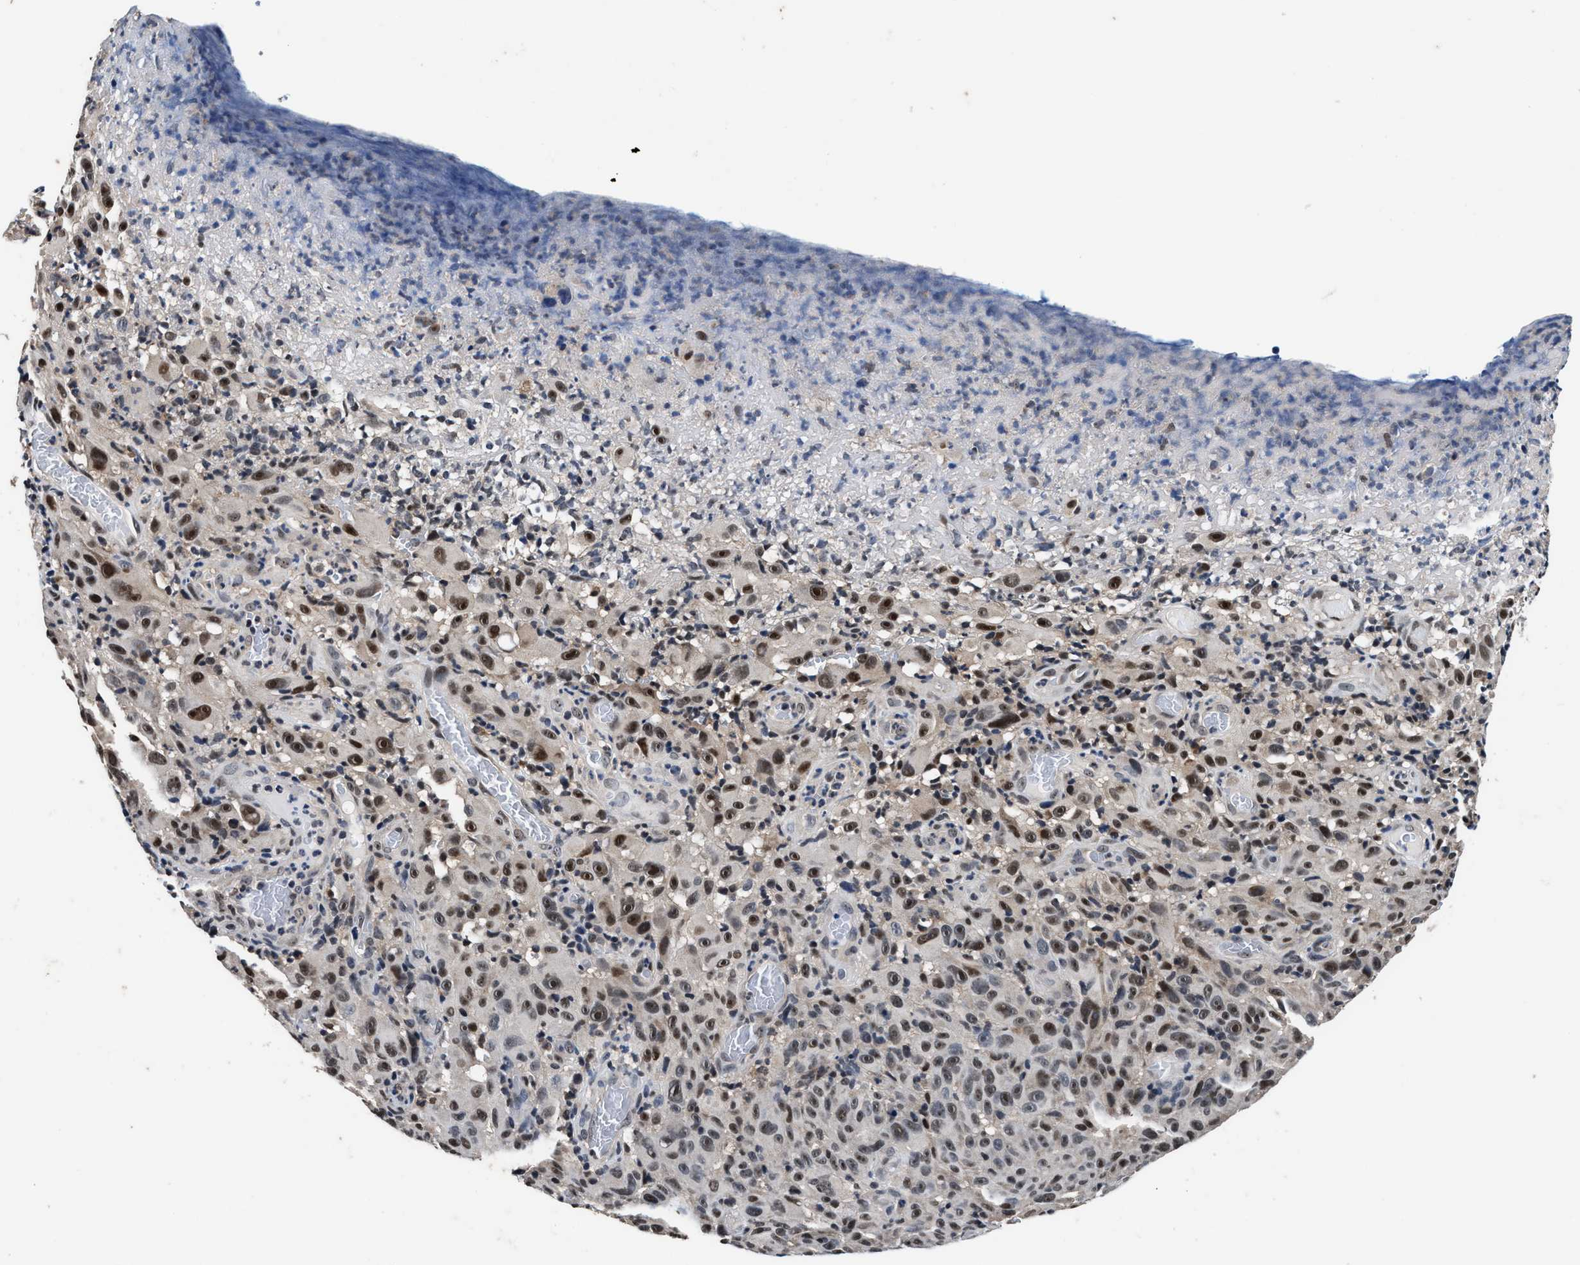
{"staining": {"intensity": "strong", "quantity": "25%-75%", "location": "nuclear"}, "tissue": "melanoma", "cell_type": "Tumor cells", "image_type": "cancer", "snomed": [{"axis": "morphology", "description": "Malignant melanoma, NOS"}, {"axis": "topography", "description": "Skin"}], "caption": "Immunohistochemistry (IHC) of melanoma demonstrates high levels of strong nuclear staining in about 25%-75% of tumor cells.", "gene": "USP16", "patient": {"sex": "female", "age": 82}}